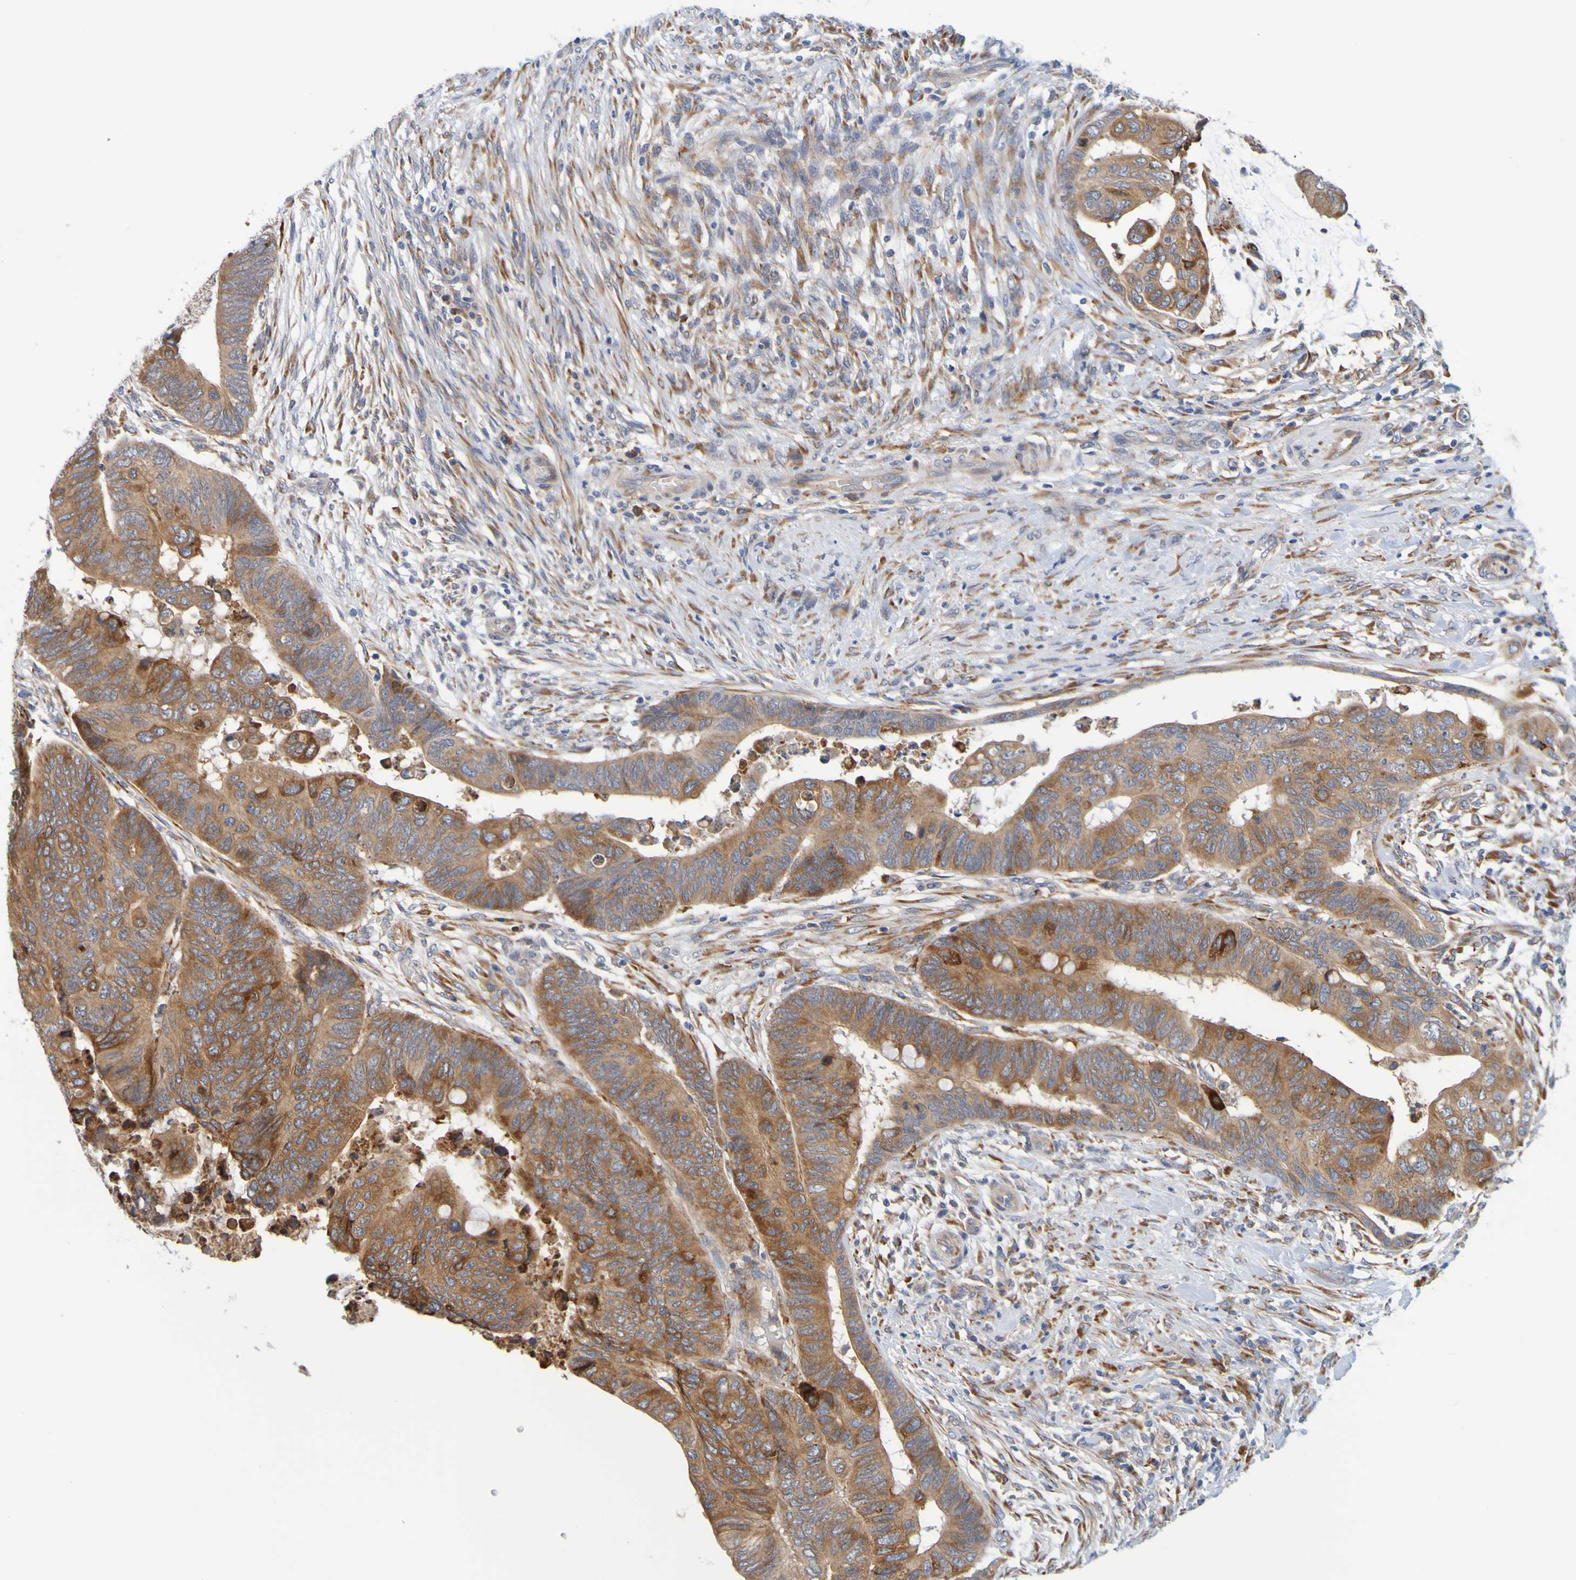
{"staining": {"intensity": "moderate", "quantity": ">75%", "location": "cytoplasmic/membranous"}, "tissue": "colorectal cancer", "cell_type": "Tumor cells", "image_type": "cancer", "snomed": [{"axis": "morphology", "description": "Normal tissue, NOS"}, {"axis": "morphology", "description": "Adenocarcinoma, NOS"}, {"axis": "topography", "description": "Rectum"}, {"axis": "topography", "description": "Peripheral nerve tissue"}], "caption": "Human colorectal adenocarcinoma stained with a brown dye displays moderate cytoplasmic/membranous positive staining in approximately >75% of tumor cells.", "gene": "SIL1", "patient": {"sex": "male", "age": 92}}